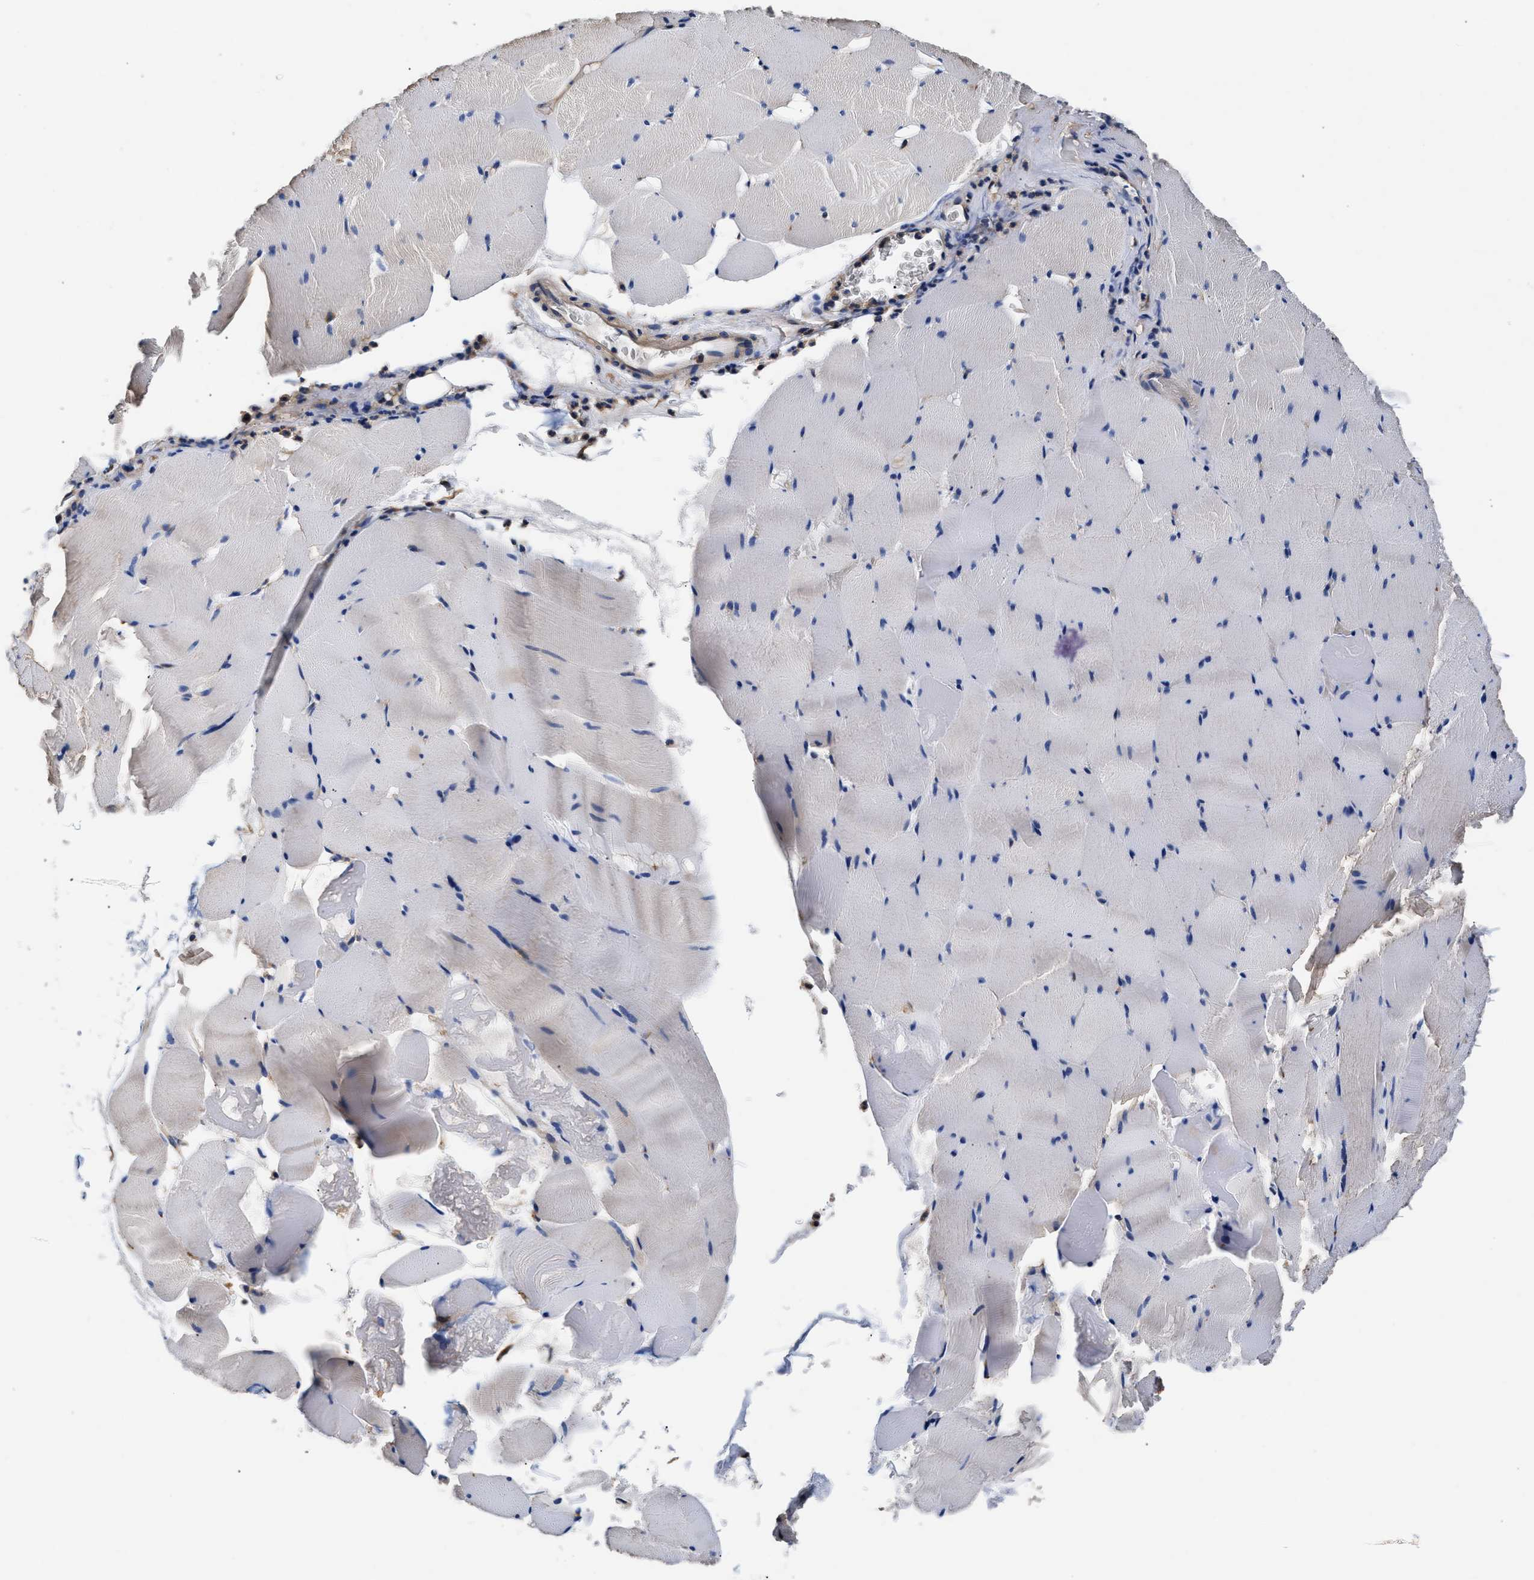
{"staining": {"intensity": "strong", "quantity": "<25%", "location": "cytoplasmic/membranous"}, "tissue": "skeletal muscle", "cell_type": "Myocytes", "image_type": "normal", "snomed": [{"axis": "morphology", "description": "Normal tissue, NOS"}, {"axis": "topography", "description": "Skeletal muscle"}], "caption": "Protein staining of unremarkable skeletal muscle shows strong cytoplasmic/membranous staining in approximately <25% of myocytes.", "gene": "SH3GL1", "patient": {"sex": "male", "age": 62}}